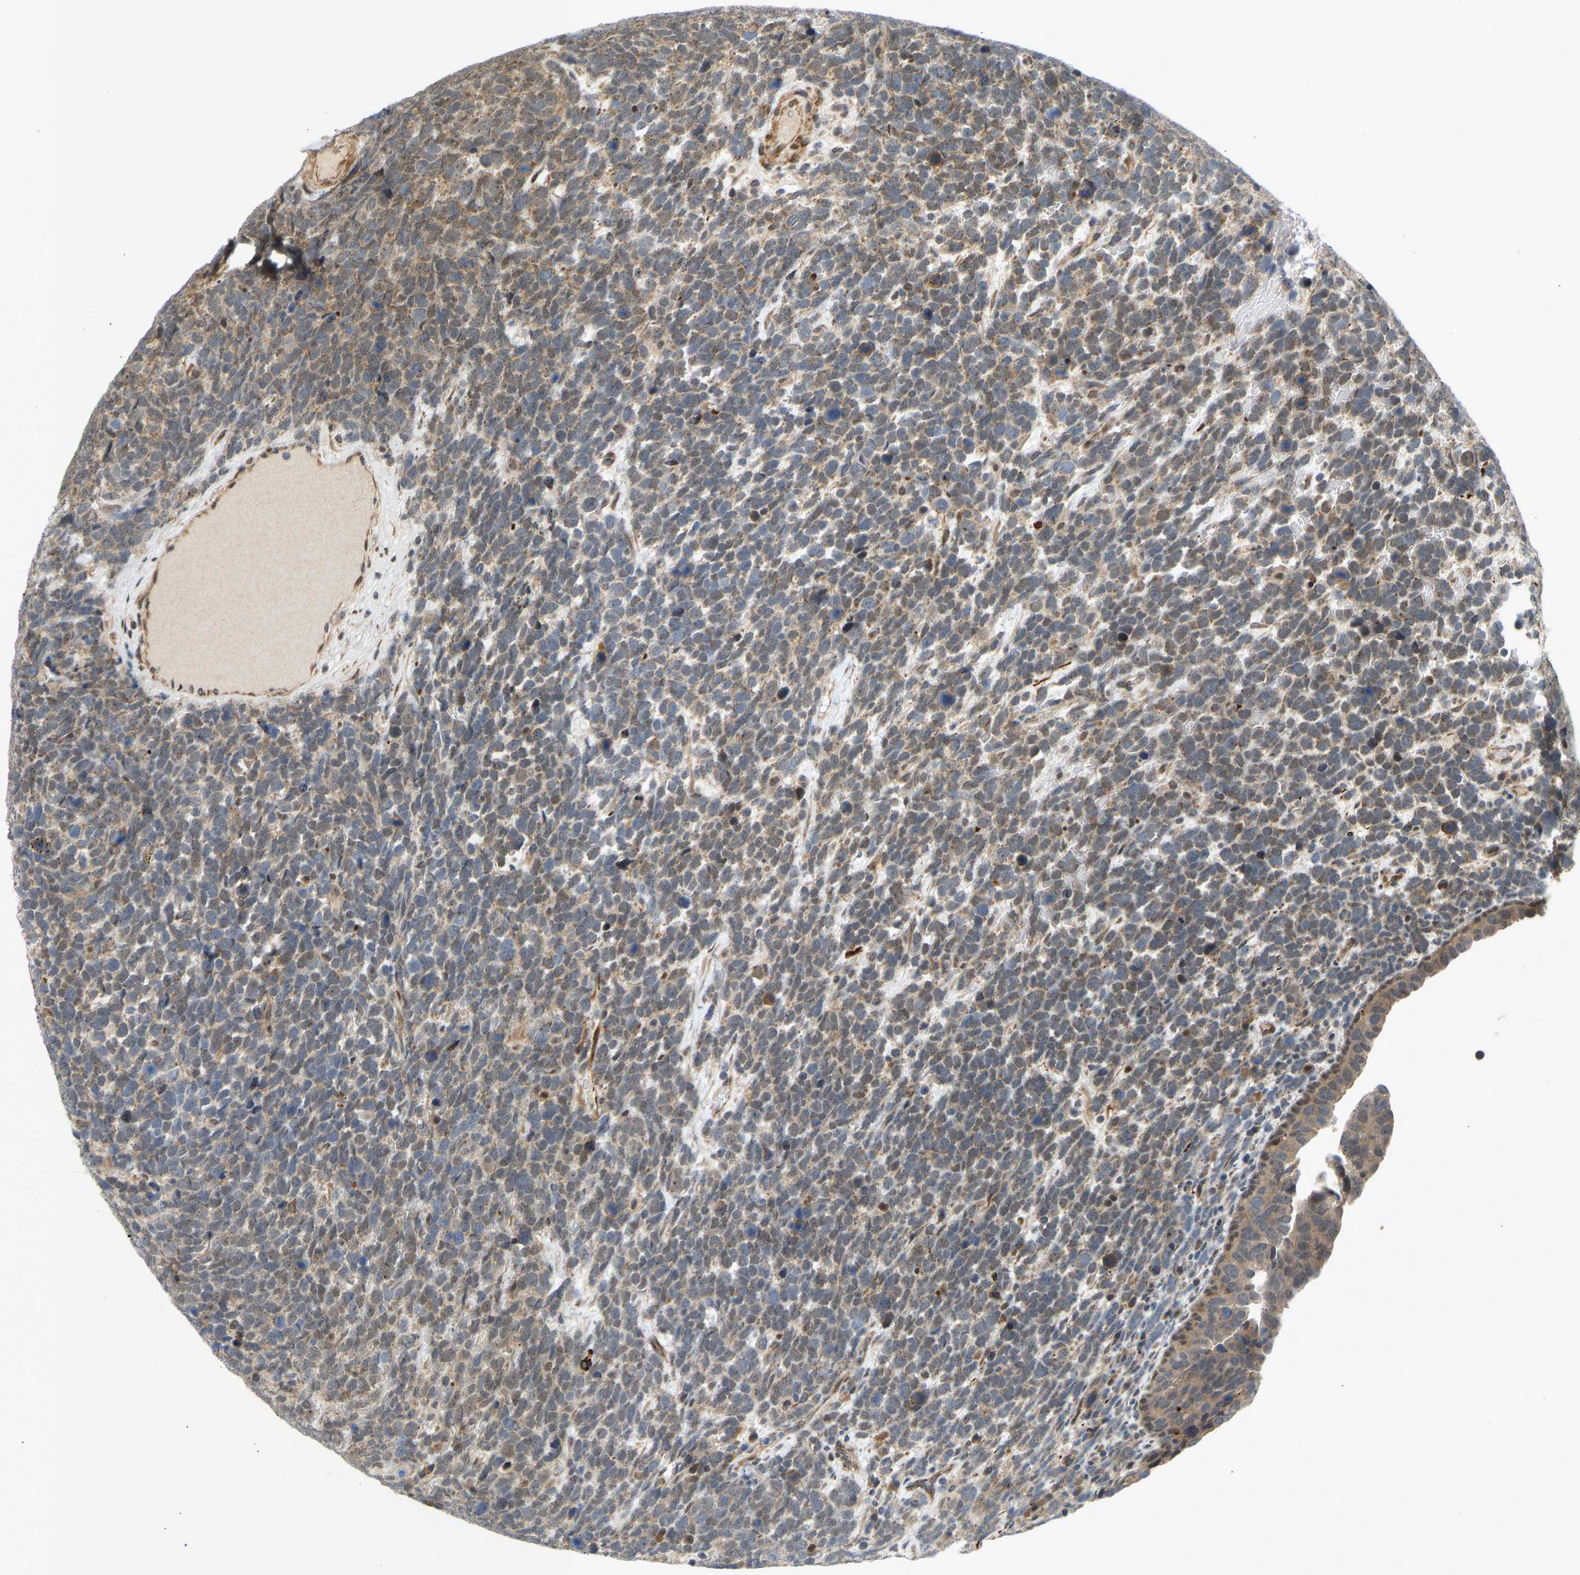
{"staining": {"intensity": "weak", "quantity": ">75%", "location": "cytoplasmic/membranous"}, "tissue": "urothelial cancer", "cell_type": "Tumor cells", "image_type": "cancer", "snomed": [{"axis": "morphology", "description": "Urothelial carcinoma, High grade"}, {"axis": "topography", "description": "Urinary bladder"}], "caption": "DAB immunohistochemical staining of urothelial cancer demonstrates weak cytoplasmic/membranous protein expression in approximately >75% of tumor cells.", "gene": "BAG1", "patient": {"sex": "female", "age": 82}}